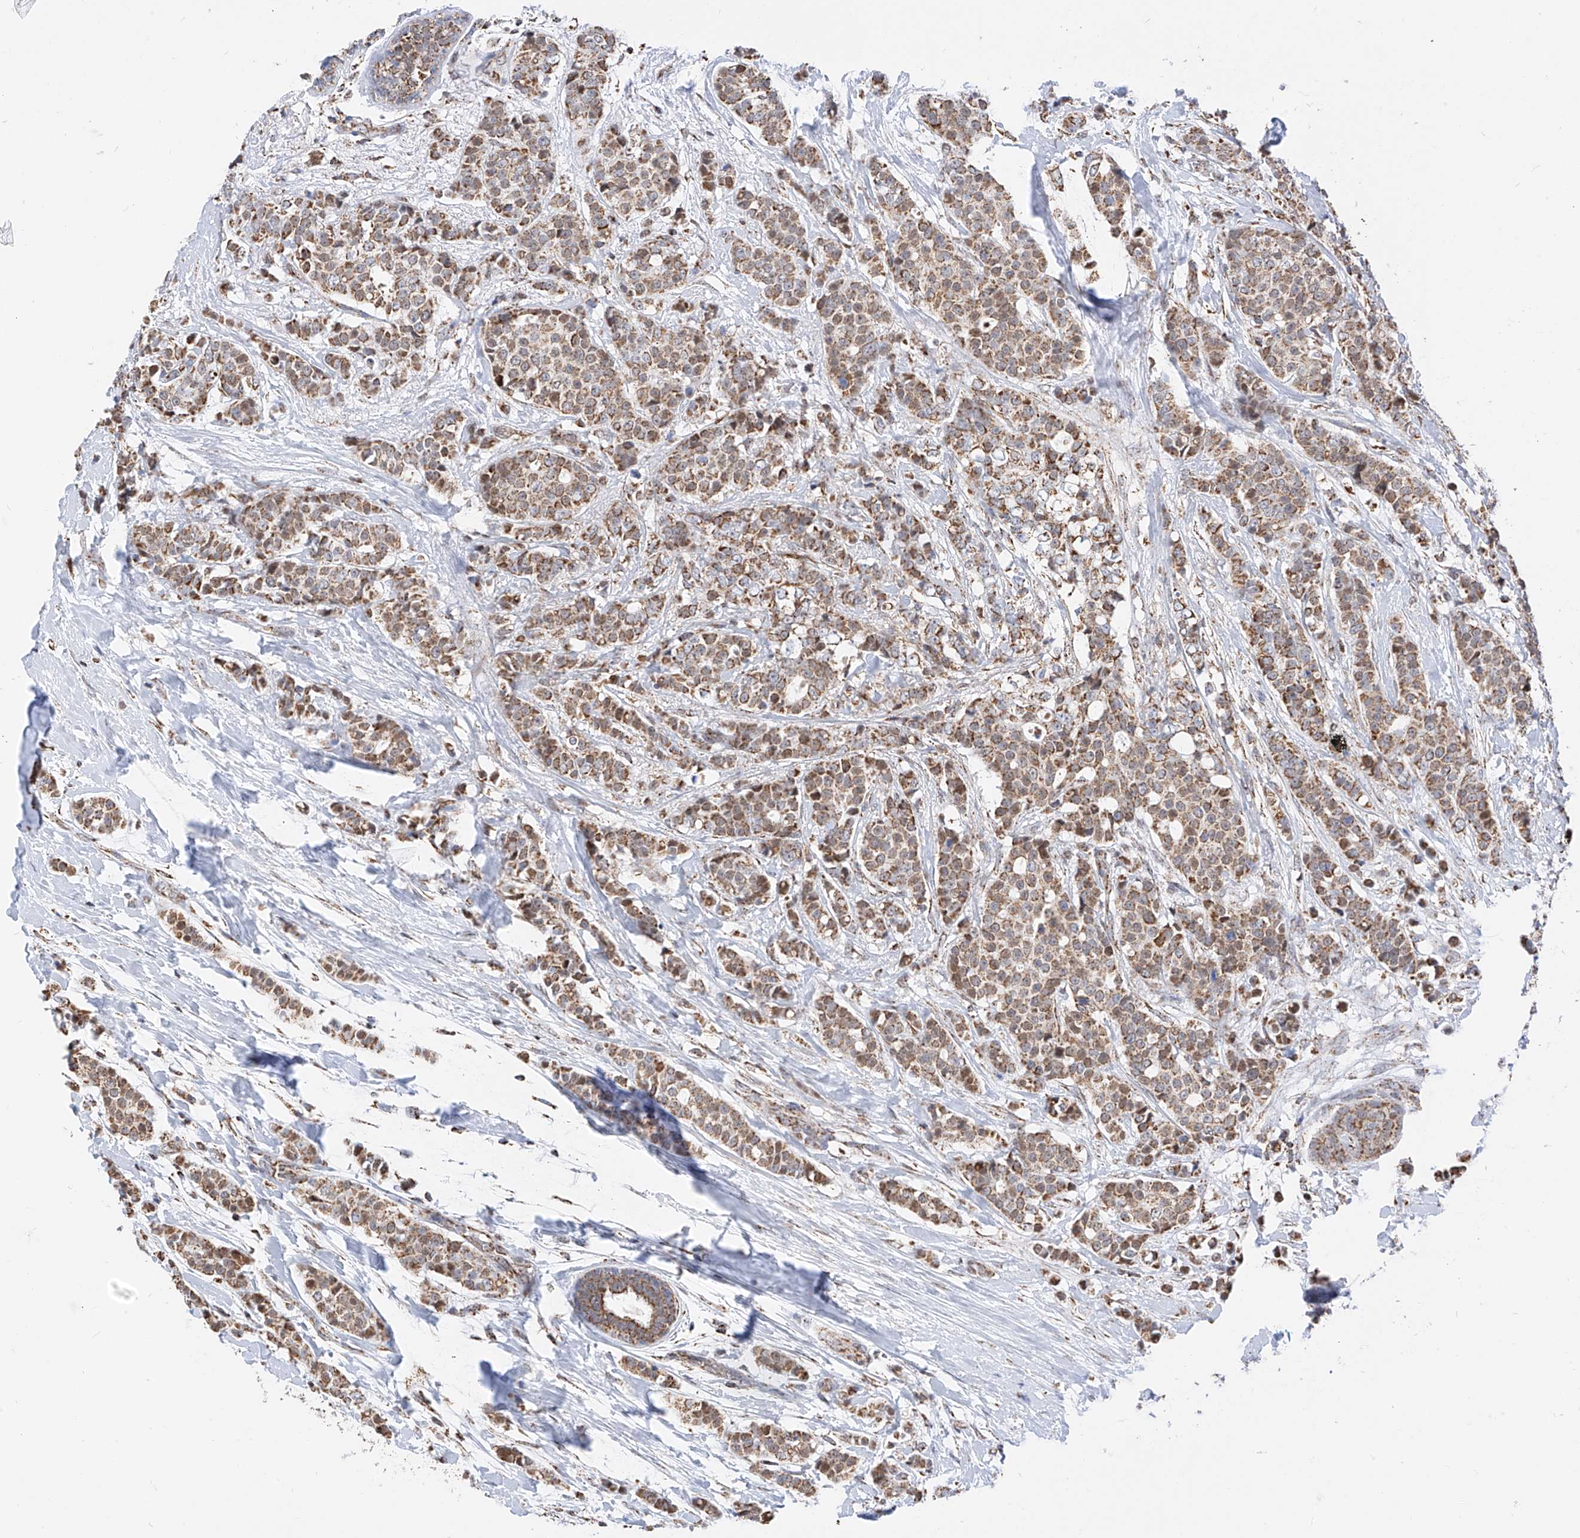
{"staining": {"intensity": "moderate", "quantity": ">75%", "location": "cytoplasmic/membranous"}, "tissue": "breast cancer", "cell_type": "Tumor cells", "image_type": "cancer", "snomed": [{"axis": "morphology", "description": "Lobular carcinoma"}, {"axis": "topography", "description": "Breast"}], "caption": "This is an image of immunohistochemistry staining of breast cancer, which shows moderate staining in the cytoplasmic/membranous of tumor cells.", "gene": "NALCN", "patient": {"sex": "female", "age": 51}}